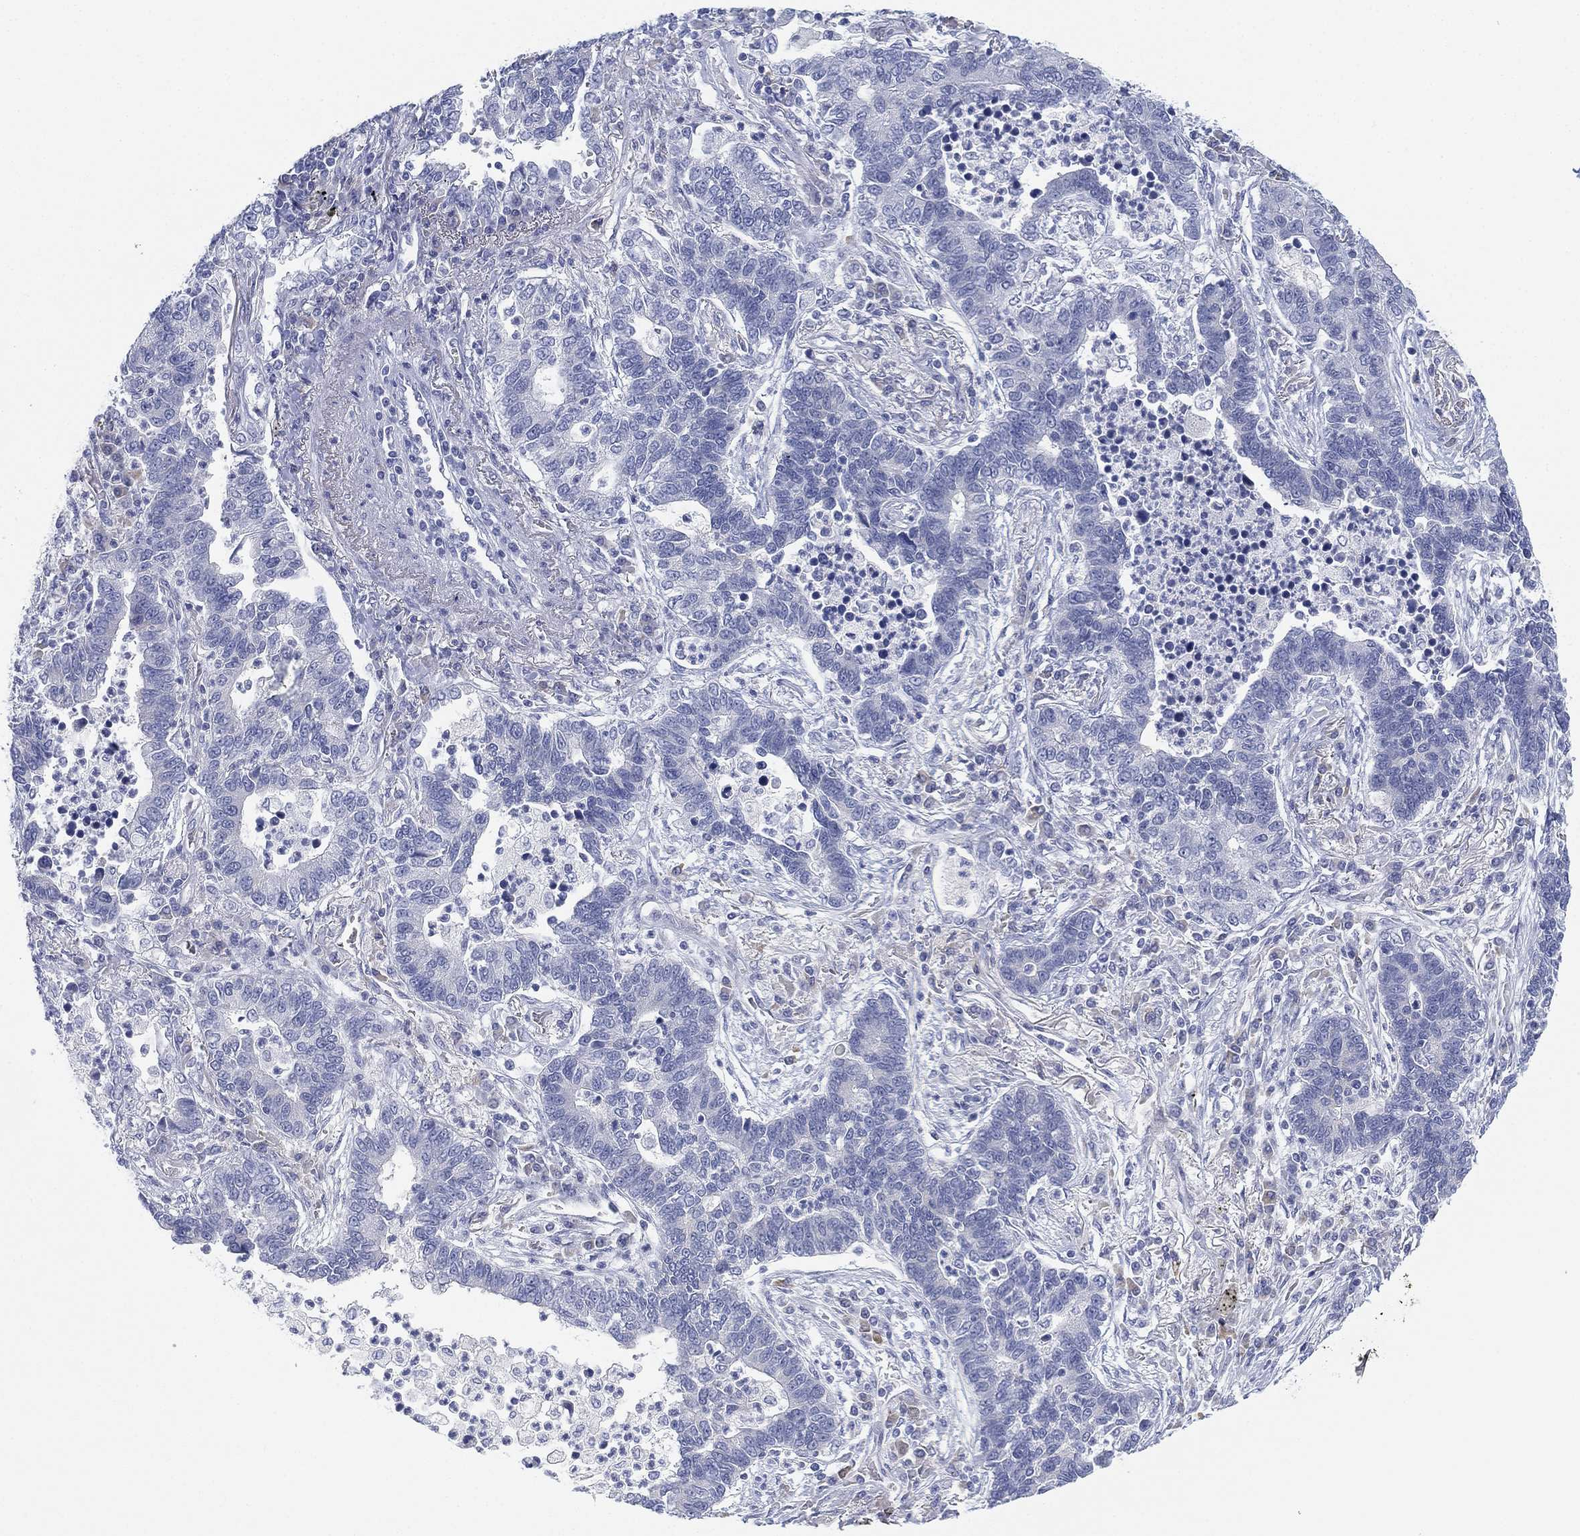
{"staining": {"intensity": "negative", "quantity": "none", "location": "none"}, "tissue": "lung cancer", "cell_type": "Tumor cells", "image_type": "cancer", "snomed": [{"axis": "morphology", "description": "Adenocarcinoma, NOS"}, {"axis": "topography", "description": "Lung"}], "caption": "A micrograph of human adenocarcinoma (lung) is negative for staining in tumor cells.", "gene": "GCNA", "patient": {"sex": "female", "age": 57}}